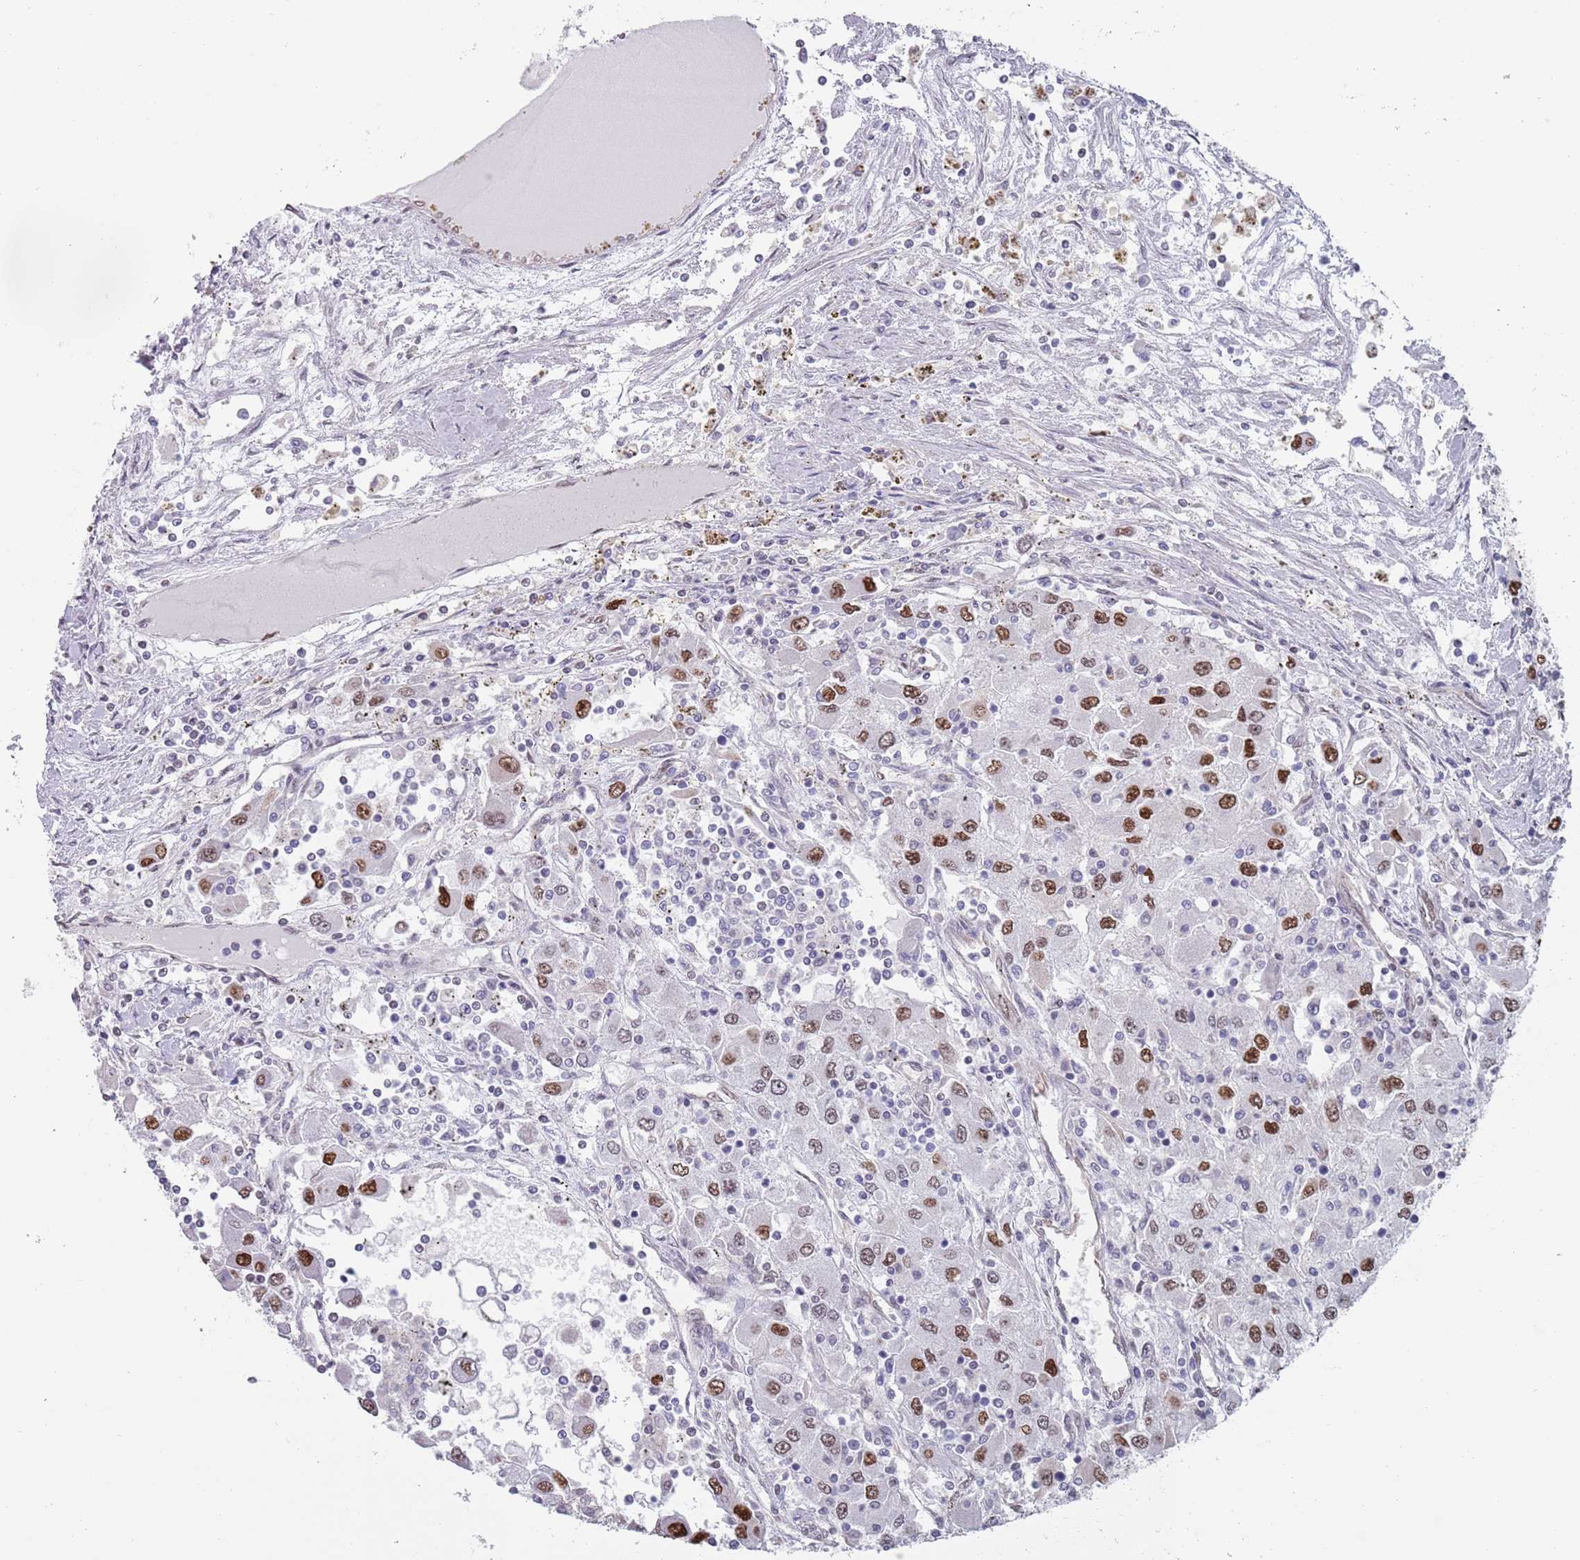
{"staining": {"intensity": "moderate", "quantity": ">75%", "location": "nuclear"}, "tissue": "renal cancer", "cell_type": "Tumor cells", "image_type": "cancer", "snomed": [{"axis": "morphology", "description": "Adenocarcinoma, NOS"}, {"axis": "topography", "description": "Kidney"}], "caption": "Immunohistochemistry of human renal adenocarcinoma exhibits medium levels of moderate nuclear expression in about >75% of tumor cells. The staining was performed using DAB (3,3'-diaminobenzidine) to visualize the protein expression in brown, while the nuclei were stained in blue with hematoxylin (Magnification: 20x).", "gene": "MFSD12", "patient": {"sex": "female", "age": 67}}